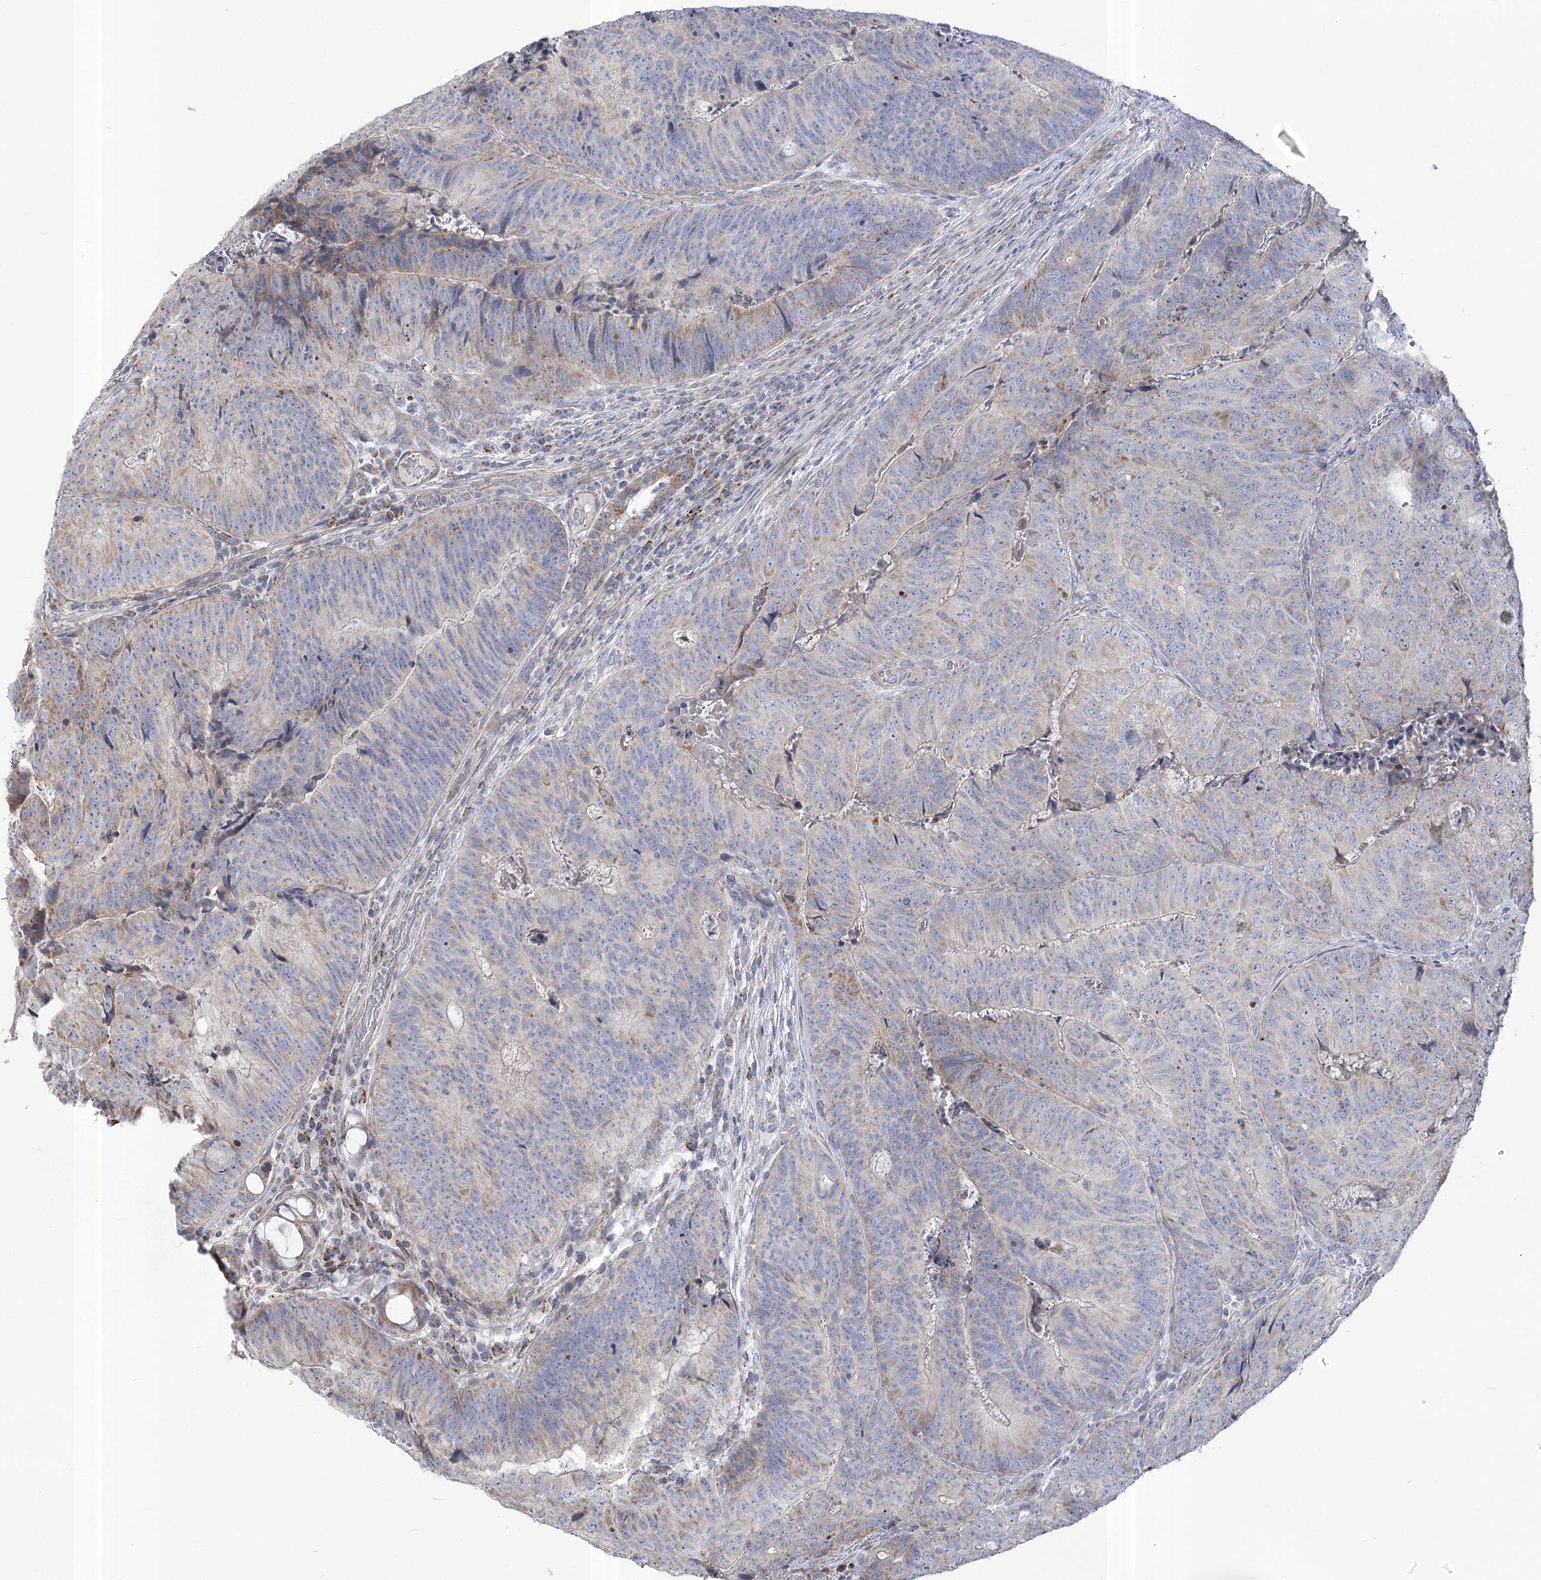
{"staining": {"intensity": "weak", "quantity": "25%-75%", "location": "cytoplasmic/membranous"}, "tissue": "colorectal cancer", "cell_type": "Tumor cells", "image_type": "cancer", "snomed": [{"axis": "morphology", "description": "Adenocarcinoma, NOS"}, {"axis": "topography", "description": "Colon"}], "caption": "IHC (DAB (3,3'-diaminobenzidine)) staining of colorectal adenocarcinoma displays weak cytoplasmic/membranous protein expression in about 25%-75% of tumor cells.", "gene": "PDHB", "patient": {"sex": "female", "age": 67}}